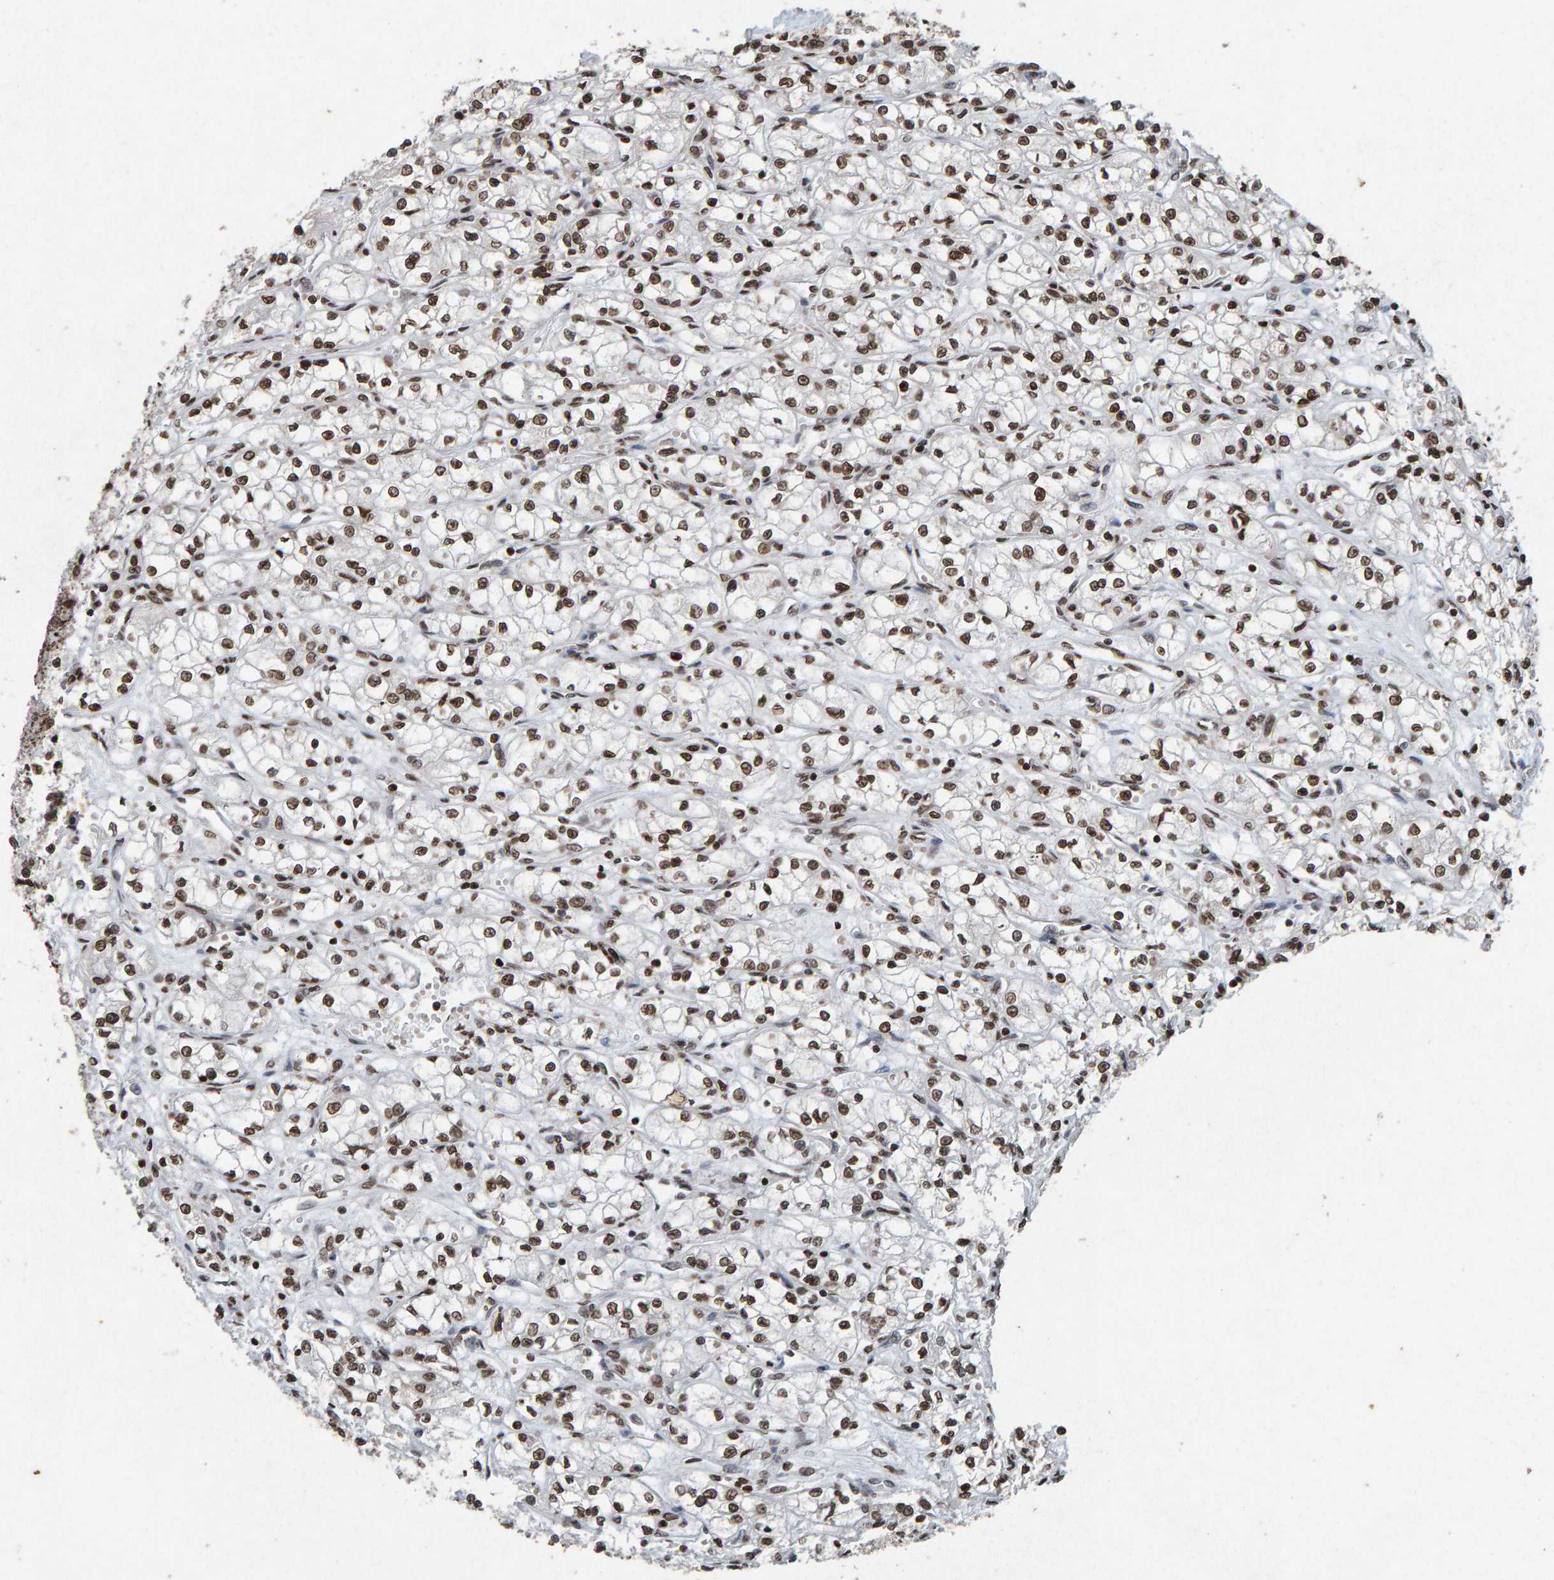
{"staining": {"intensity": "strong", "quantity": ">75%", "location": "nuclear"}, "tissue": "renal cancer", "cell_type": "Tumor cells", "image_type": "cancer", "snomed": [{"axis": "morphology", "description": "Normal tissue, NOS"}, {"axis": "morphology", "description": "Adenocarcinoma, NOS"}, {"axis": "topography", "description": "Kidney"}], "caption": "Immunohistochemistry of renal adenocarcinoma reveals high levels of strong nuclear staining in about >75% of tumor cells.", "gene": "H2AZ1", "patient": {"sex": "male", "age": 59}}